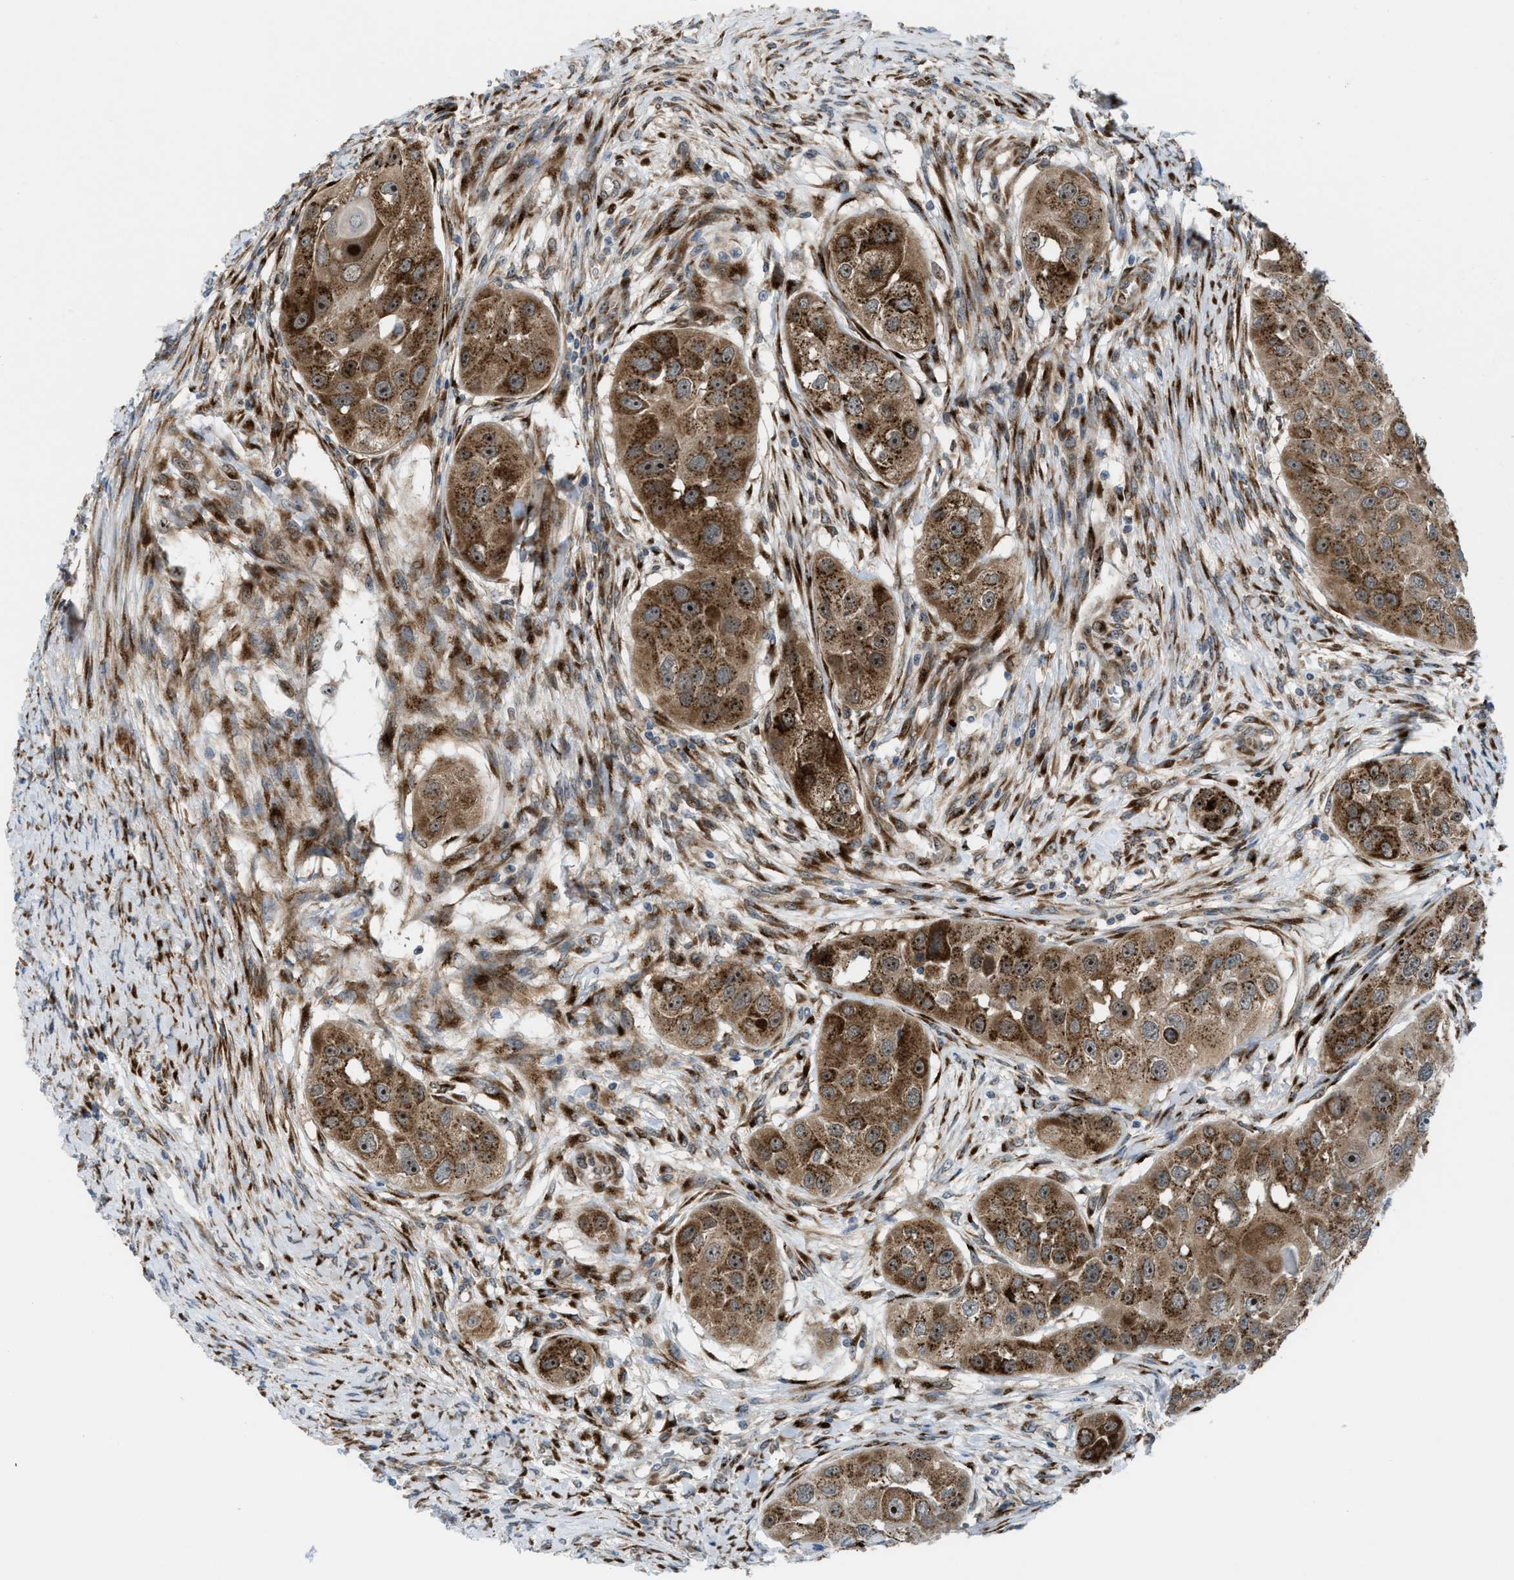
{"staining": {"intensity": "moderate", "quantity": ">75%", "location": "cytoplasmic/membranous,nuclear"}, "tissue": "head and neck cancer", "cell_type": "Tumor cells", "image_type": "cancer", "snomed": [{"axis": "morphology", "description": "Normal tissue, NOS"}, {"axis": "morphology", "description": "Squamous cell carcinoma, NOS"}, {"axis": "topography", "description": "Skeletal muscle"}, {"axis": "topography", "description": "Head-Neck"}], "caption": "Tumor cells show medium levels of moderate cytoplasmic/membranous and nuclear expression in about >75% of cells in head and neck cancer.", "gene": "SLC38A10", "patient": {"sex": "male", "age": 51}}